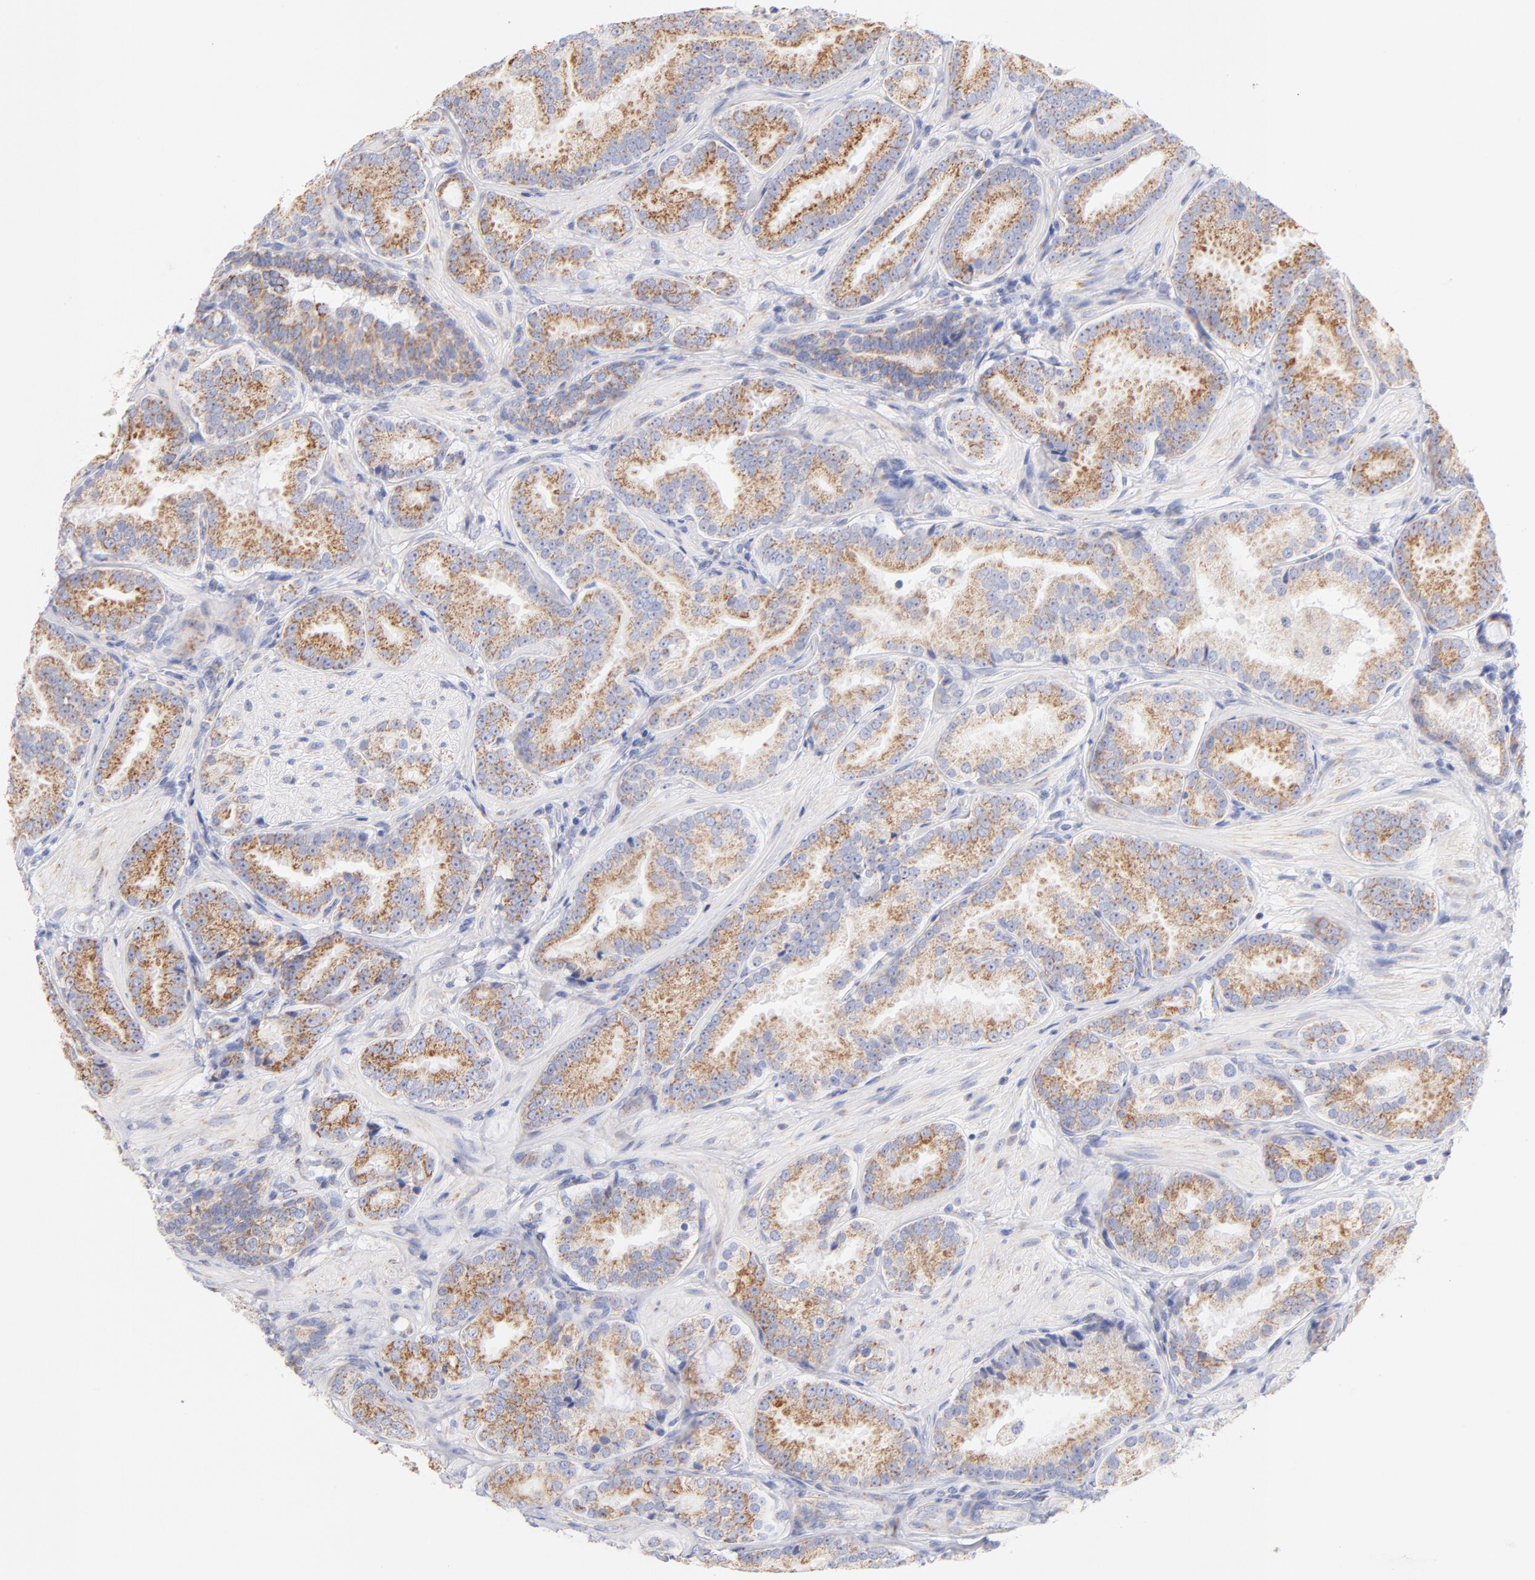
{"staining": {"intensity": "moderate", "quantity": ">75%", "location": "cytoplasmic/membranous"}, "tissue": "prostate cancer", "cell_type": "Tumor cells", "image_type": "cancer", "snomed": [{"axis": "morphology", "description": "Adenocarcinoma, Low grade"}, {"axis": "topography", "description": "Prostate"}], "caption": "Prostate cancer (low-grade adenocarcinoma) was stained to show a protein in brown. There is medium levels of moderate cytoplasmic/membranous staining in approximately >75% of tumor cells. (Brightfield microscopy of DAB IHC at high magnification).", "gene": "AIFM1", "patient": {"sex": "male", "age": 59}}